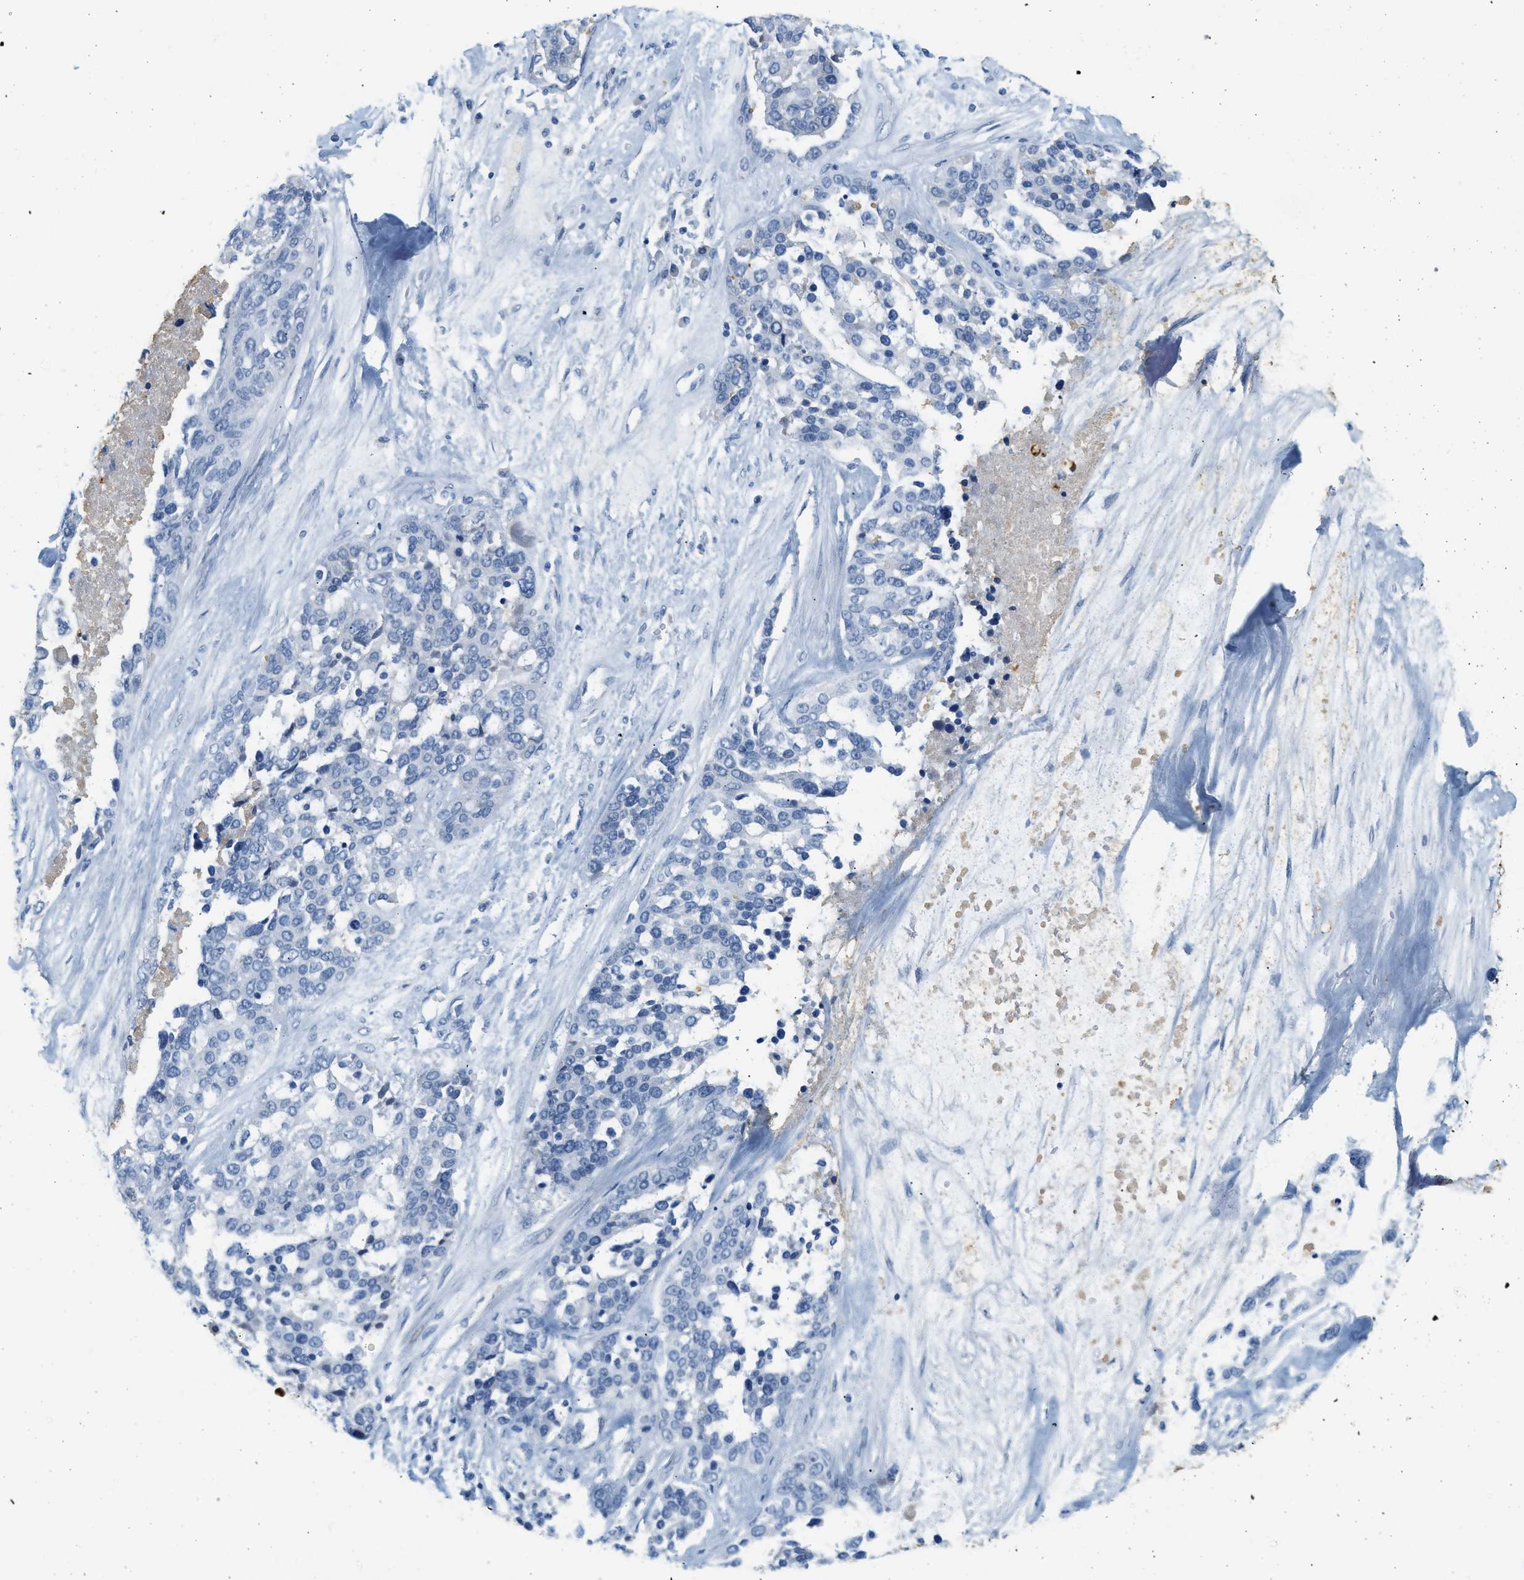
{"staining": {"intensity": "negative", "quantity": "none", "location": "none"}, "tissue": "ovarian cancer", "cell_type": "Tumor cells", "image_type": "cancer", "snomed": [{"axis": "morphology", "description": "Cystadenocarcinoma, serous, NOS"}, {"axis": "topography", "description": "Ovary"}], "caption": "A high-resolution photomicrograph shows immunohistochemistry (IHC) staining of ovarian cancer (serous cystadenocarcinoma), which reveals no significant expression in tumor cells.", "gene": "LCN2", "patient": {"sex": "female", "age": 44}}